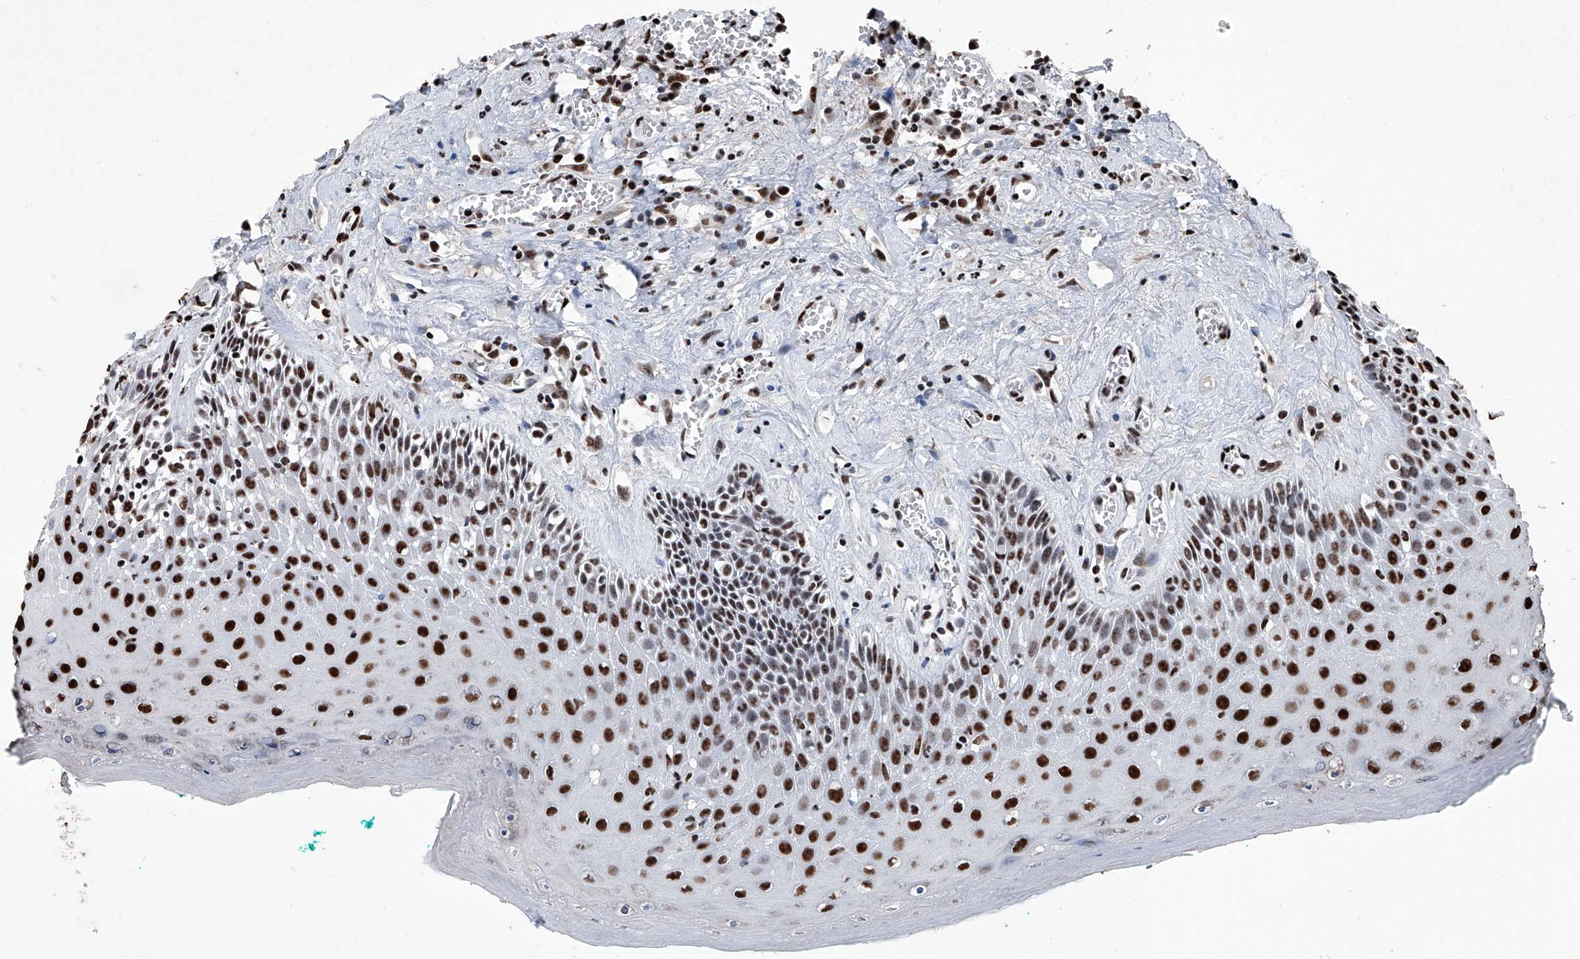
{"staining": {"intensity": "strong", "quantity": ">75%", "location": "nuclear"}, "tissue": "oral mucosa", "cell_type": "Squamous epithelial cells", "image_type": "normal", "snomed": [{"axis": "morphology", "description": "Normal tissue, NOS"}, {"axis": "topography", "description": "Oral tissue"}], "caption": "The immunohistochemical stain shows strong nuclear expression in squamous epithelial cells of benign oral mucosa.", "gene": "DDX39B", "patient": {"sex": "female", "age": 70}}